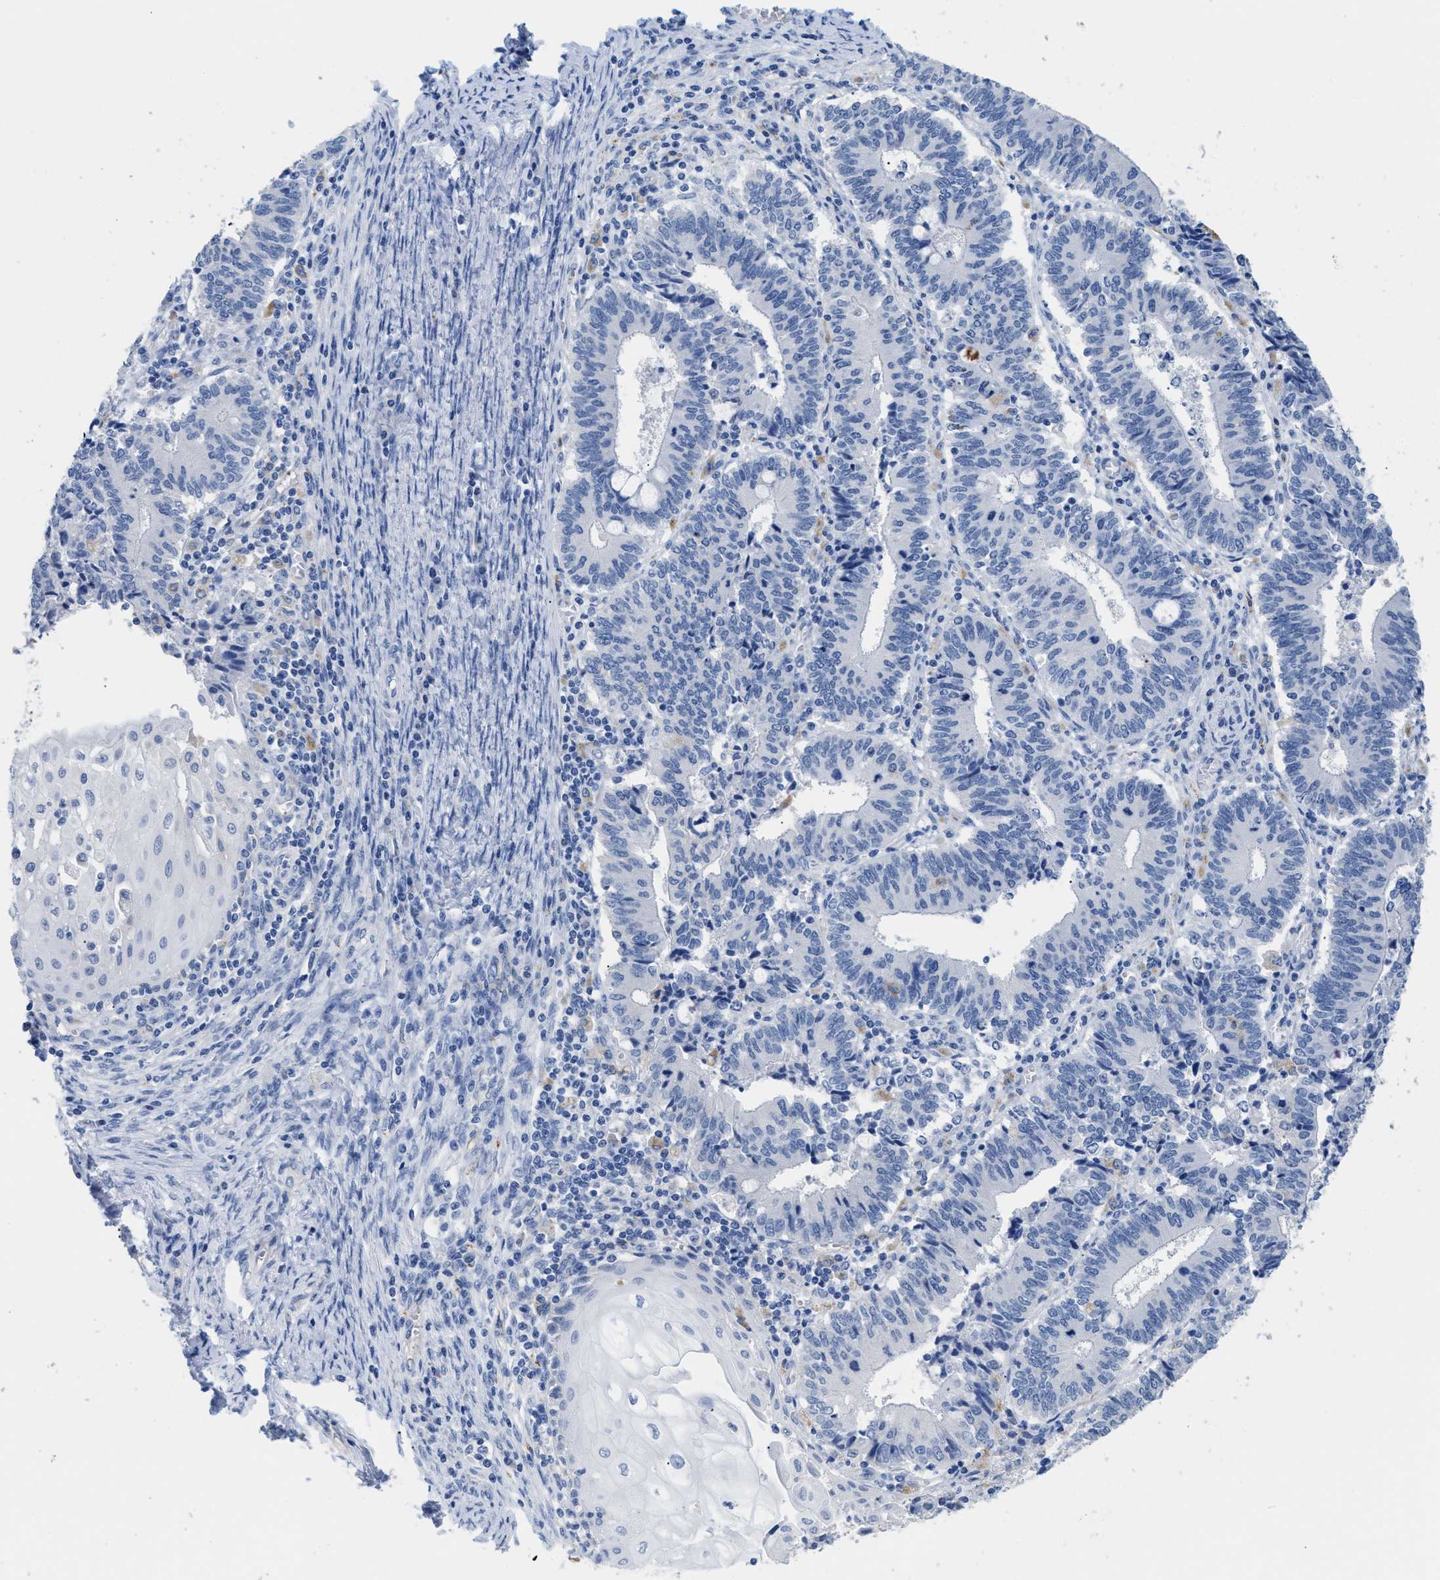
{"staining": {"intensity": "negative", "quantity": "none", "location": "none"}, "tissue": "cervical cancer", "cell_type": "Tumor cells", "image_type": "cancer", "snomed": [{"axis": "morphology", "description": "Adenocarcinoma, NOS"}, {"axis": "topography", "description": "Cervix"}], "caption": "Immunohistochemistry (IHC) photomicrograph of human cervical cancer (adenocarcinoma) stained for a protein (brown), which reveals no expression in tumor cells.", "gene": "APOBEC2", "patient": {"sex": "female", "age": 44}}